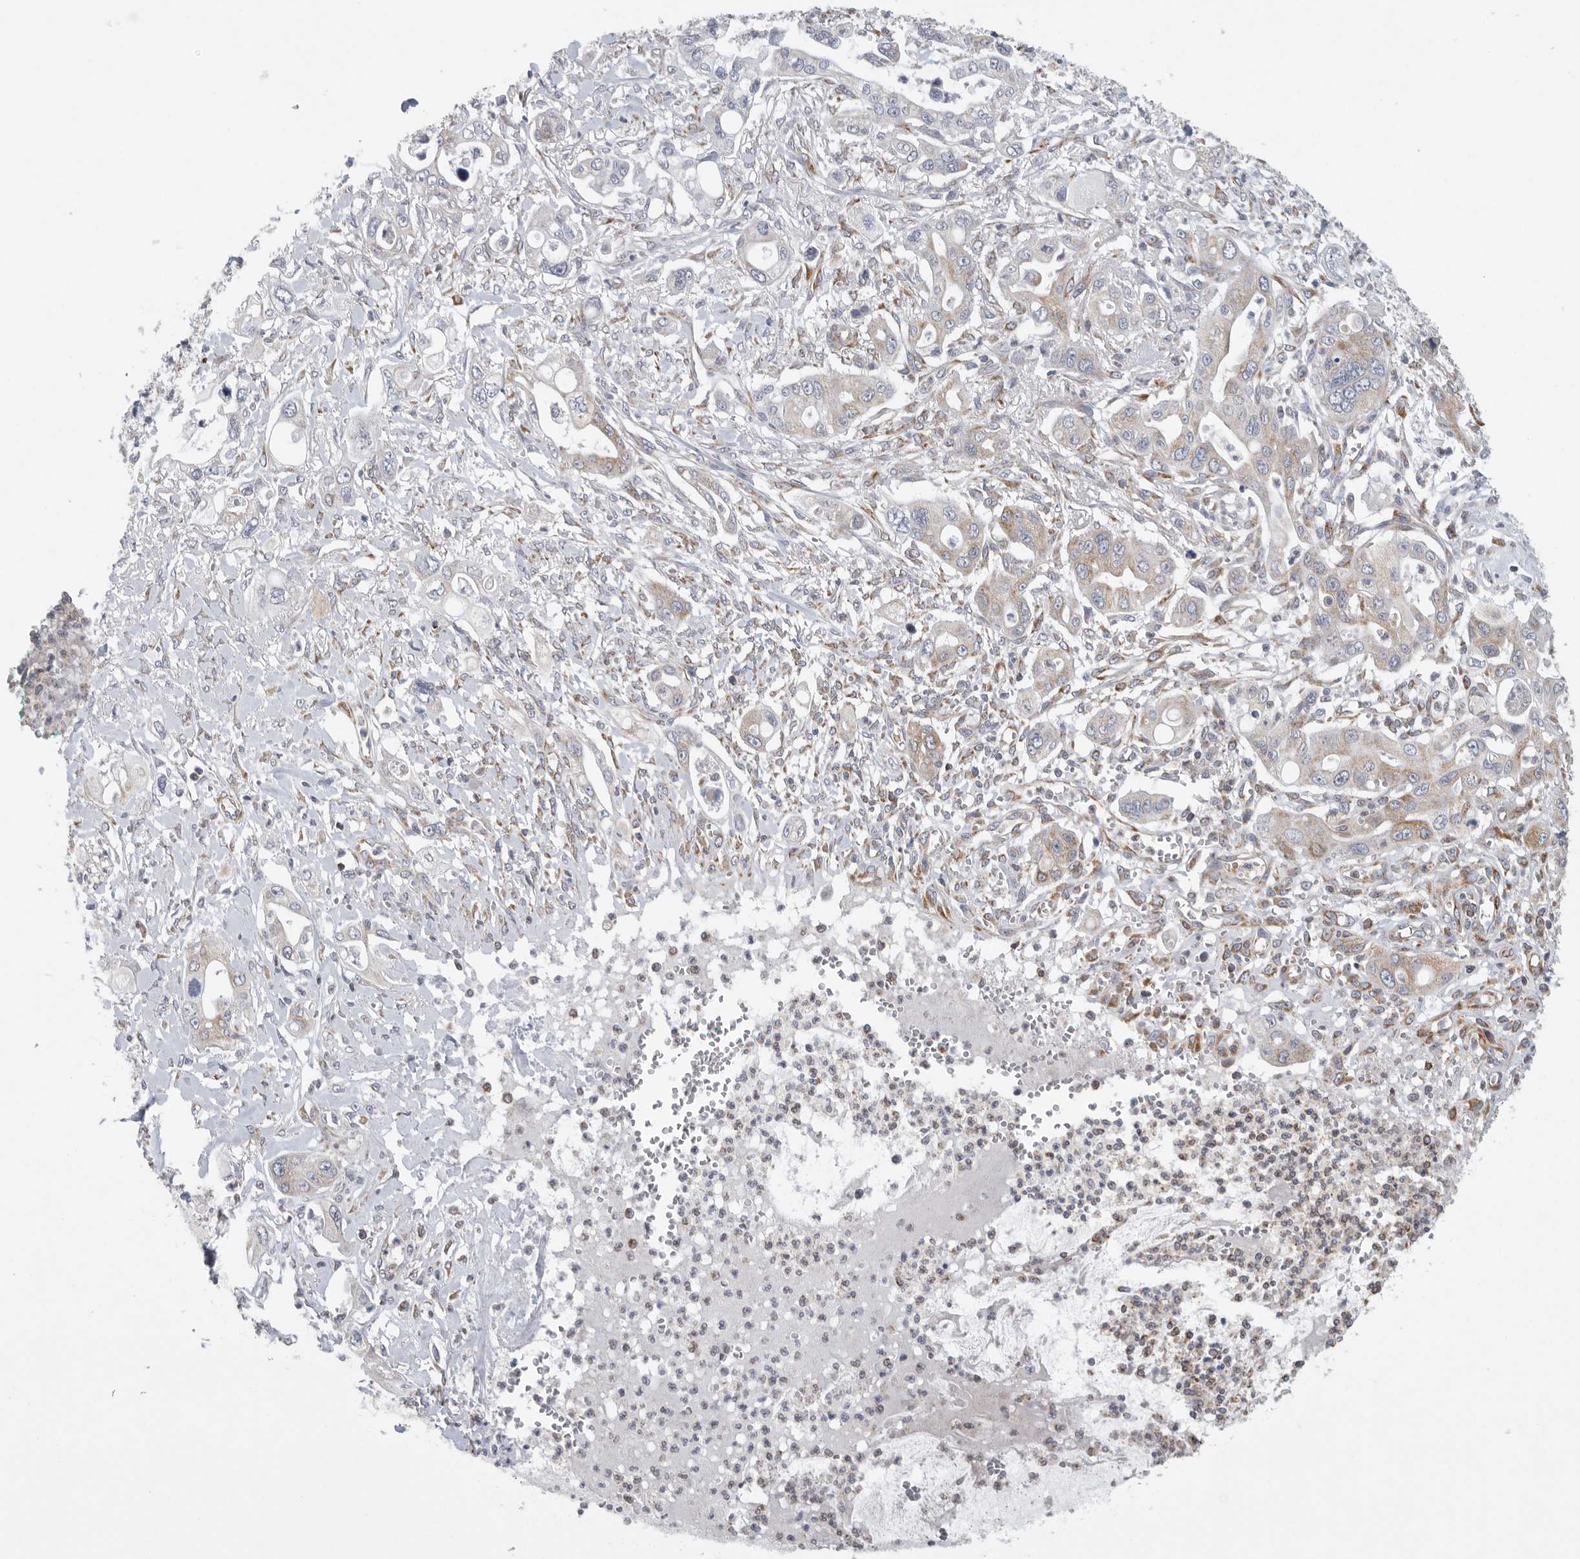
{"staining": {"intensity": "weak", "quantity": "<25%", "location": "cytoplasmic/membranous"}, "tissue": "pancreatic cancer", "cell_type": "Tumor cells", "image_type": "cancer", "snomed": [{"axis": "morphology", "description": "Adenocarcinoma, NOS"}, {"axis": "topography", "description": "Pancreas"}], "caption": "This is a histopathology image of IHC staining of pancreatic cancer (adenocarcinoma), which shows no expression in tumor cells.", "gene": "FKBP8", "patient": {"sex": "male", "age": 68}}